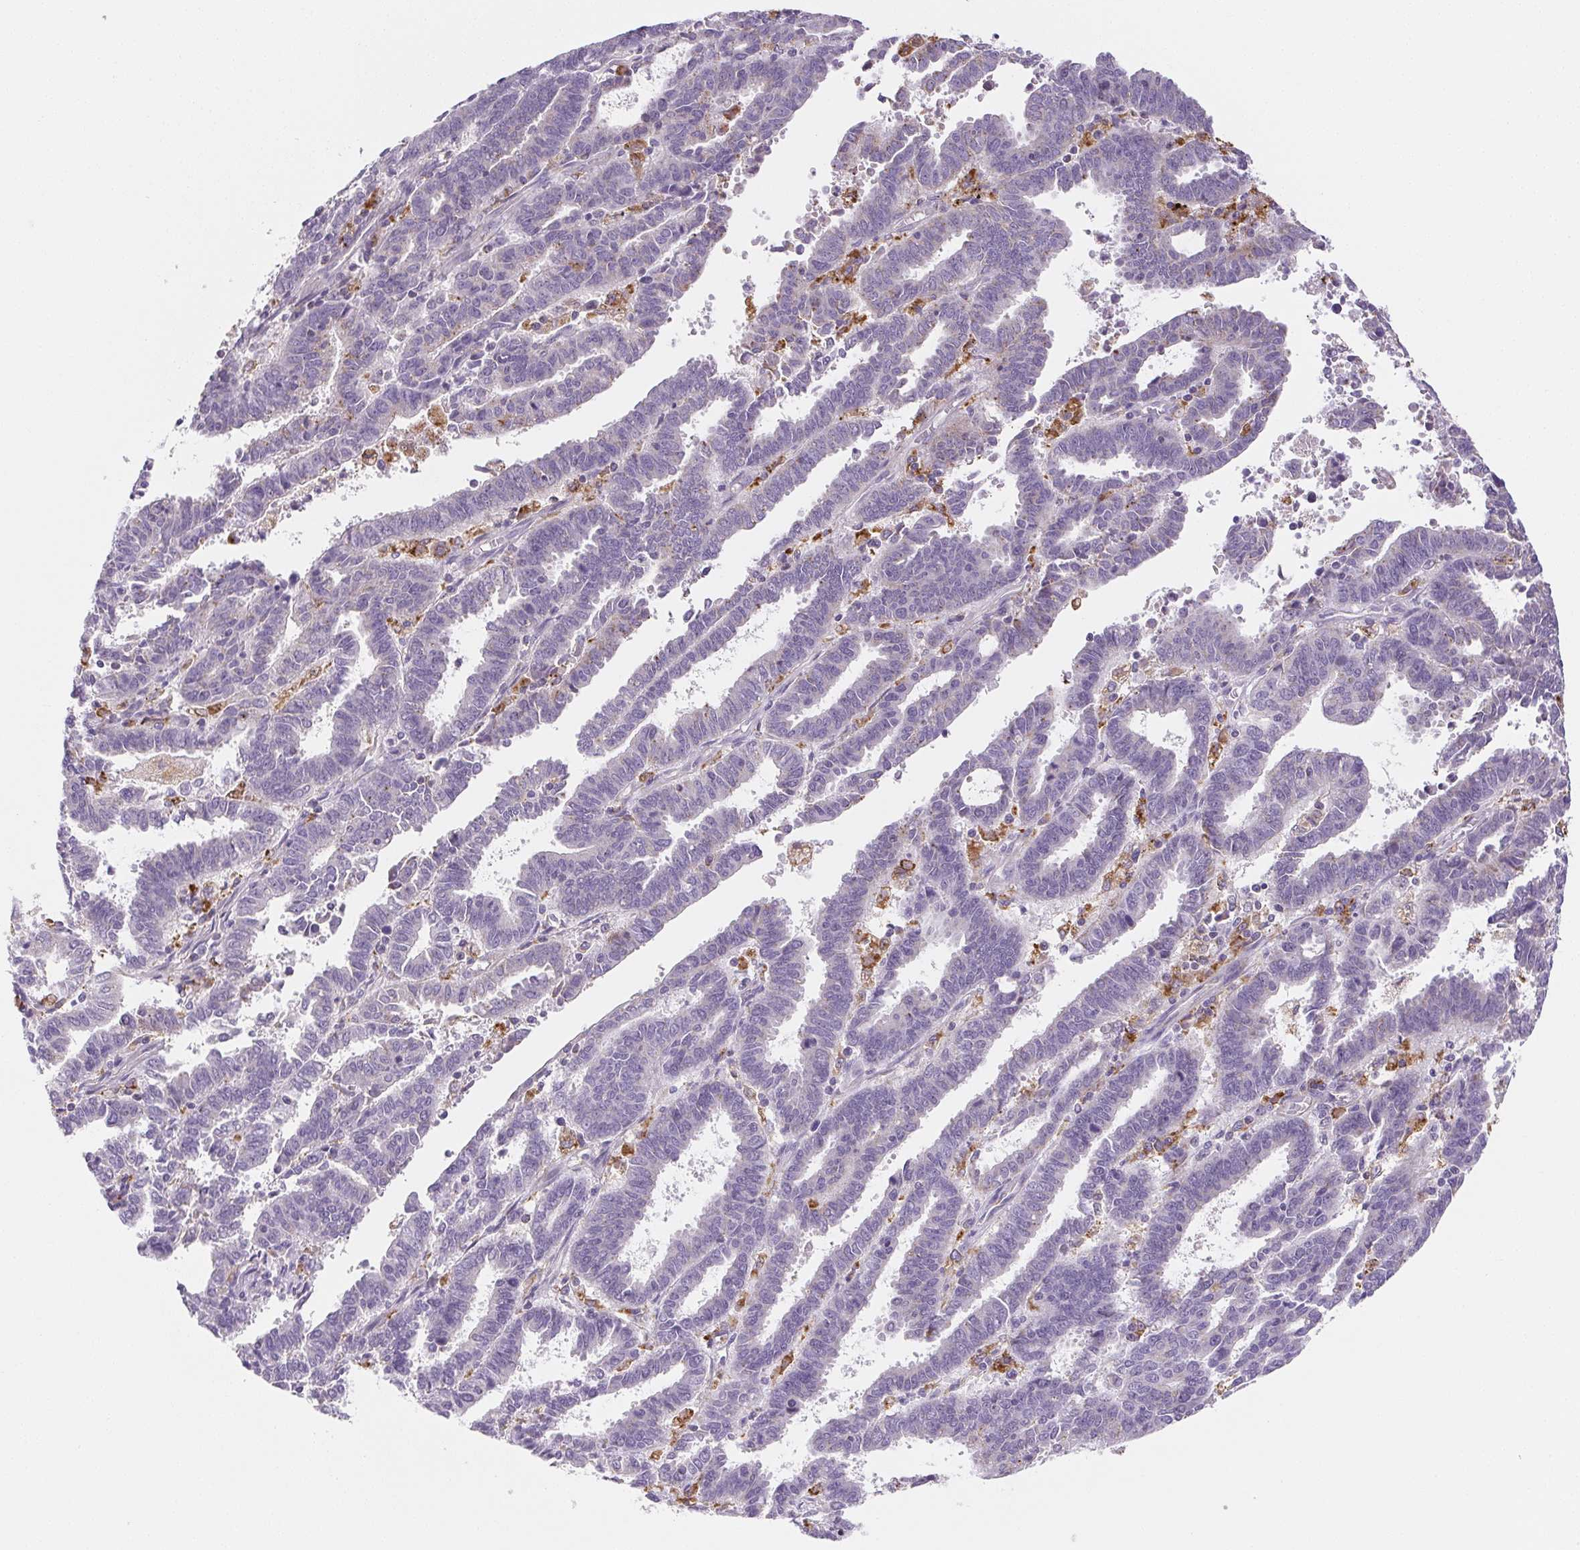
{"staining": {"intensity": "negative", "quantity": "none", "location": "none"}, "tissue": "endometrial cancer", "cell_type": "Tumor cells", "image_type": "cancer", "snomed": [{"axis": "morphology", "description": "Adenocarcinoma, NOS"}, {"axis": "topography", "description": "Uterus"}], "caption": "Immunohistochemical staining of adenocarcinoma (endometrial) reveals no significant staining in tumor cells.", "gene": "LIPA", "patient": {"sex": "female", "age": 83}}